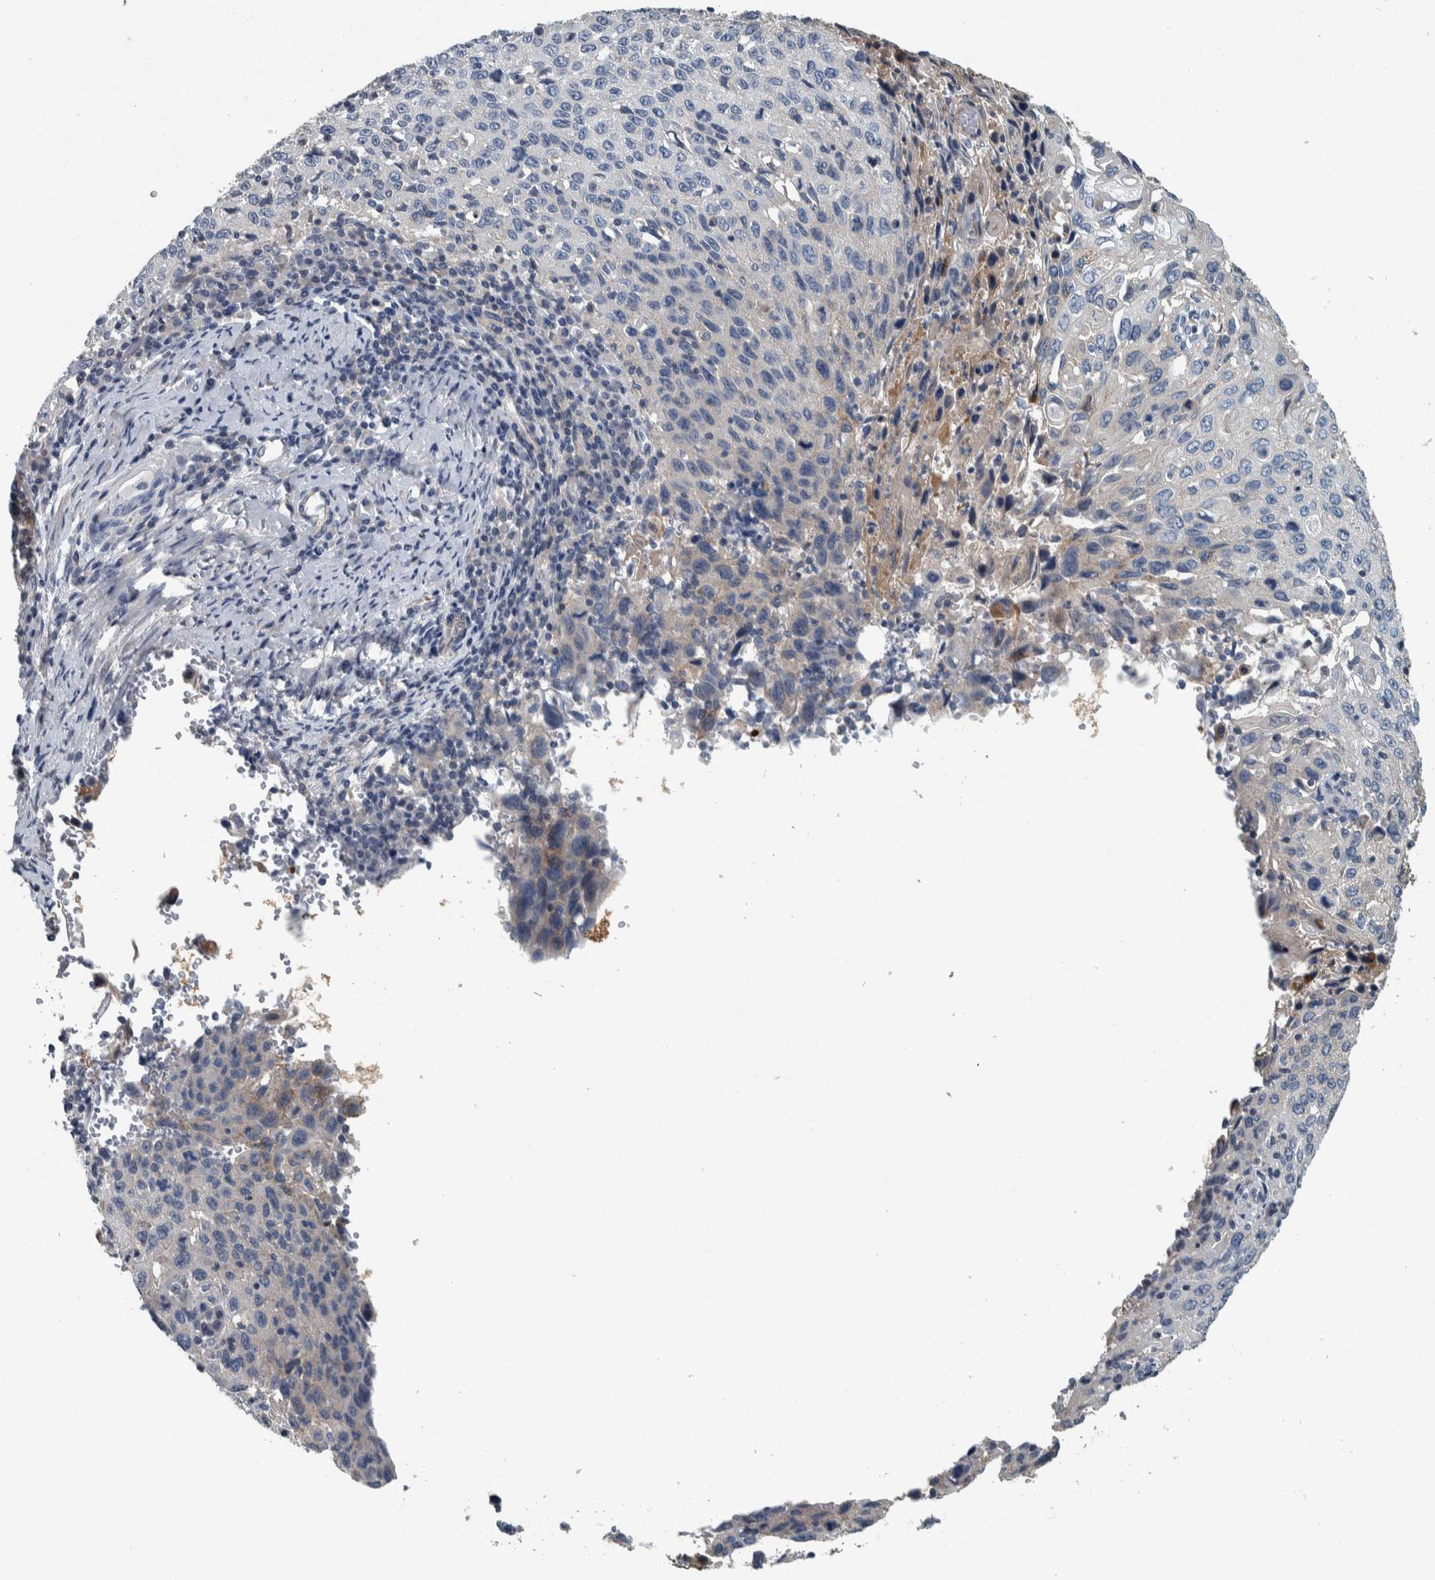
{"staining": {"intensity": "negative", "quantity": "none", "location": "none"}, "tissue": "cervical cancer", "cell_type": "Tumor cells", "image_type": "cancer", "snomed": [{"axis": "morphology", "description": "Squamous cell carcinoma, NOS"}, {"axis": "topography", "description": "Cervix"}], "caption": "A high-resolution image shows immunohistochemistry staining of cervical cancer, which exhibits no significant expression in tumor cells. Nuclei are stained in blue.", "gene": "SERPINC1", "patient": {"sex": "female", "age": 53}}